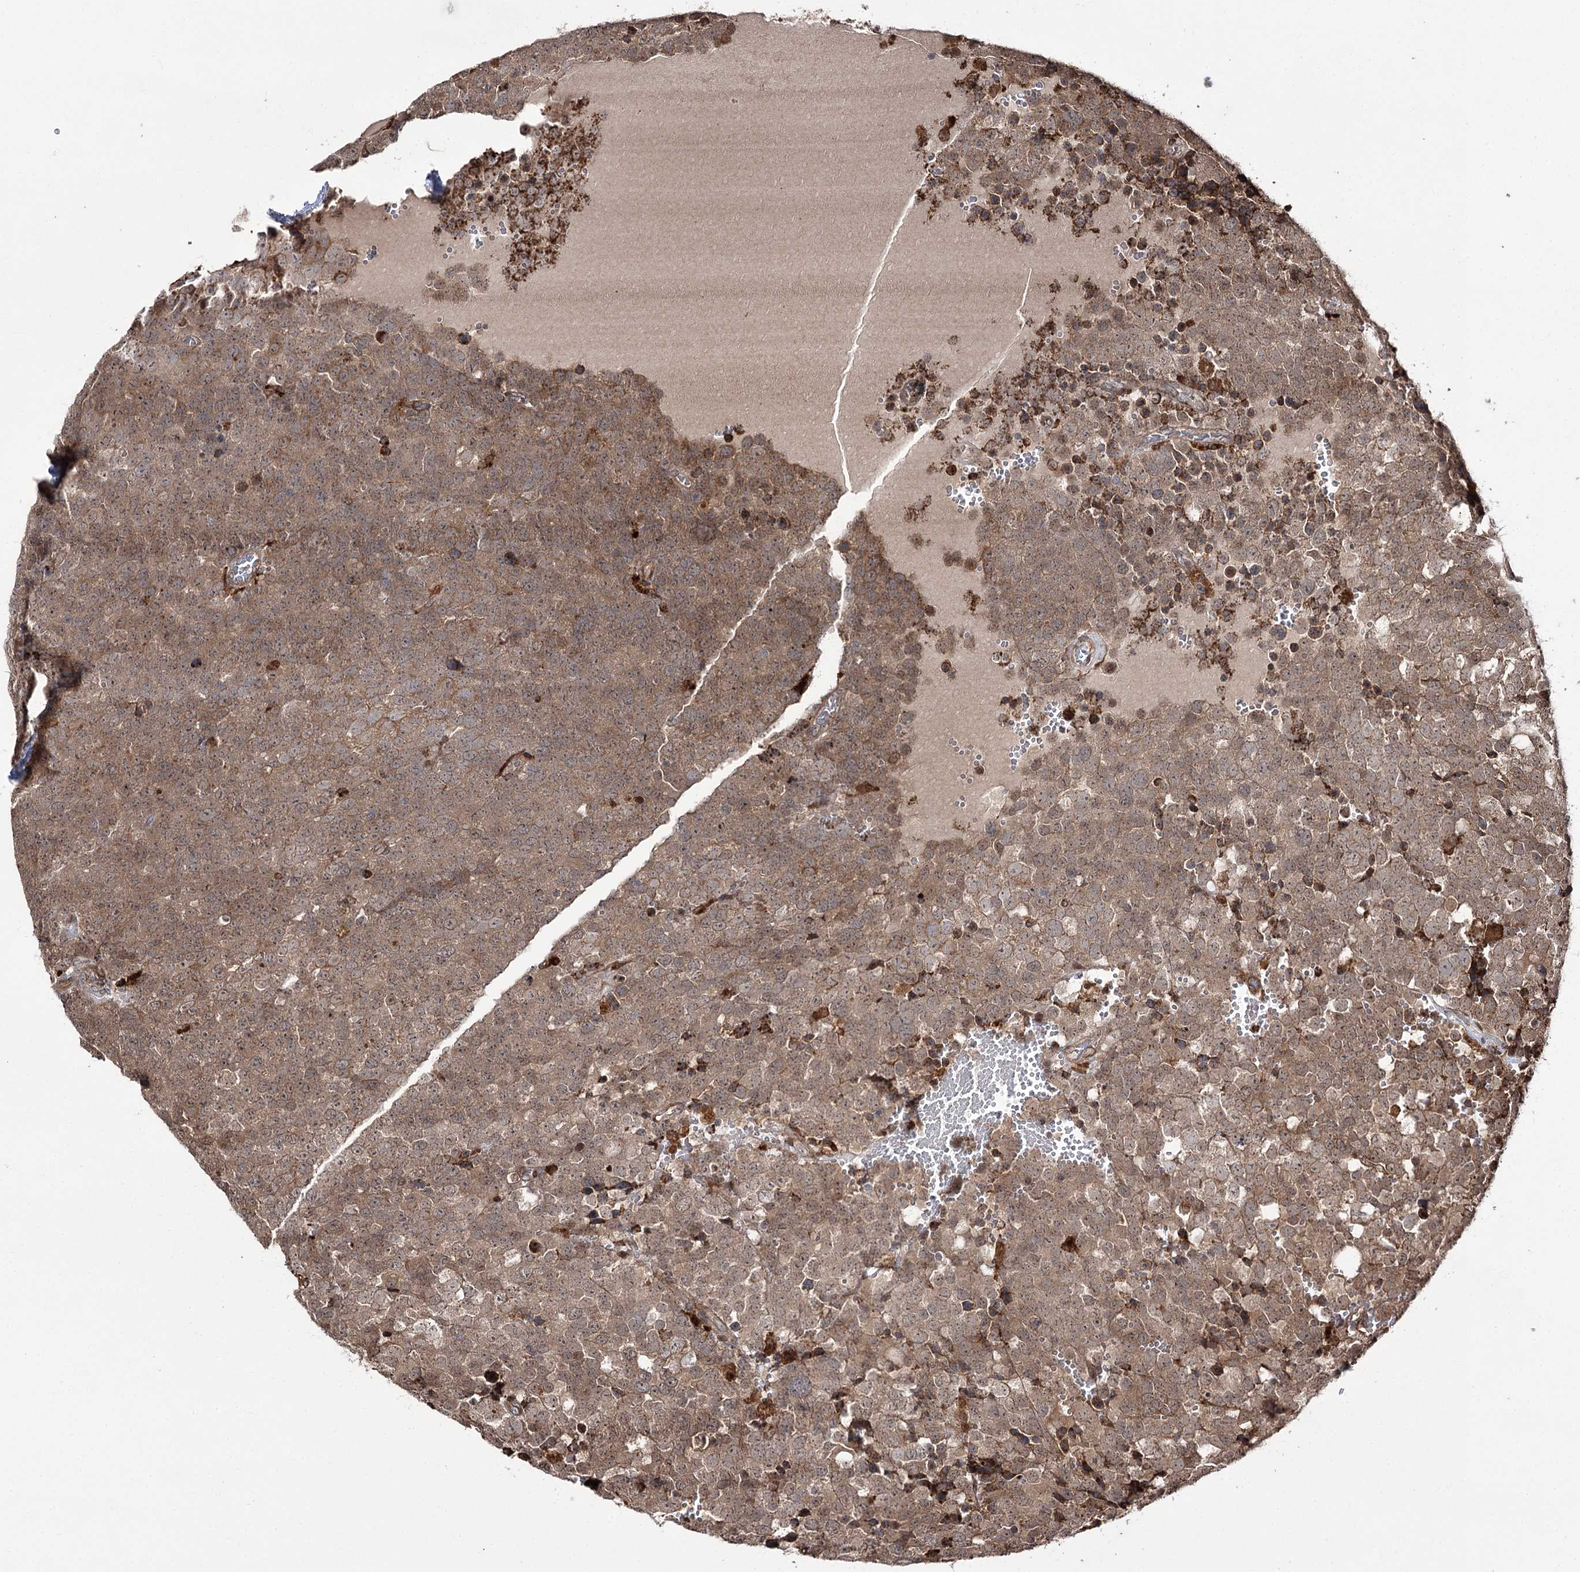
{"staining": {"intensity": "moderate", "quantity": ">75%", "location": "cytoplasmic/membranous"}, "tissue": "testis cancer", "cell_type": "Tumor cells", "image_type": "cancer", "snomed": [{"axis": "morphology", "description": "Seminoma, NOS"}, {"axis": "topography", "description": "Testis"}], "caption": "Immunohistochemical staining of testis cancer exhibits moderate cytoplasmic/membranous protein positivity in about >75% of tumor cells.", "gene": "FANCL", "patient": {"sex": "male", "age": 71}}